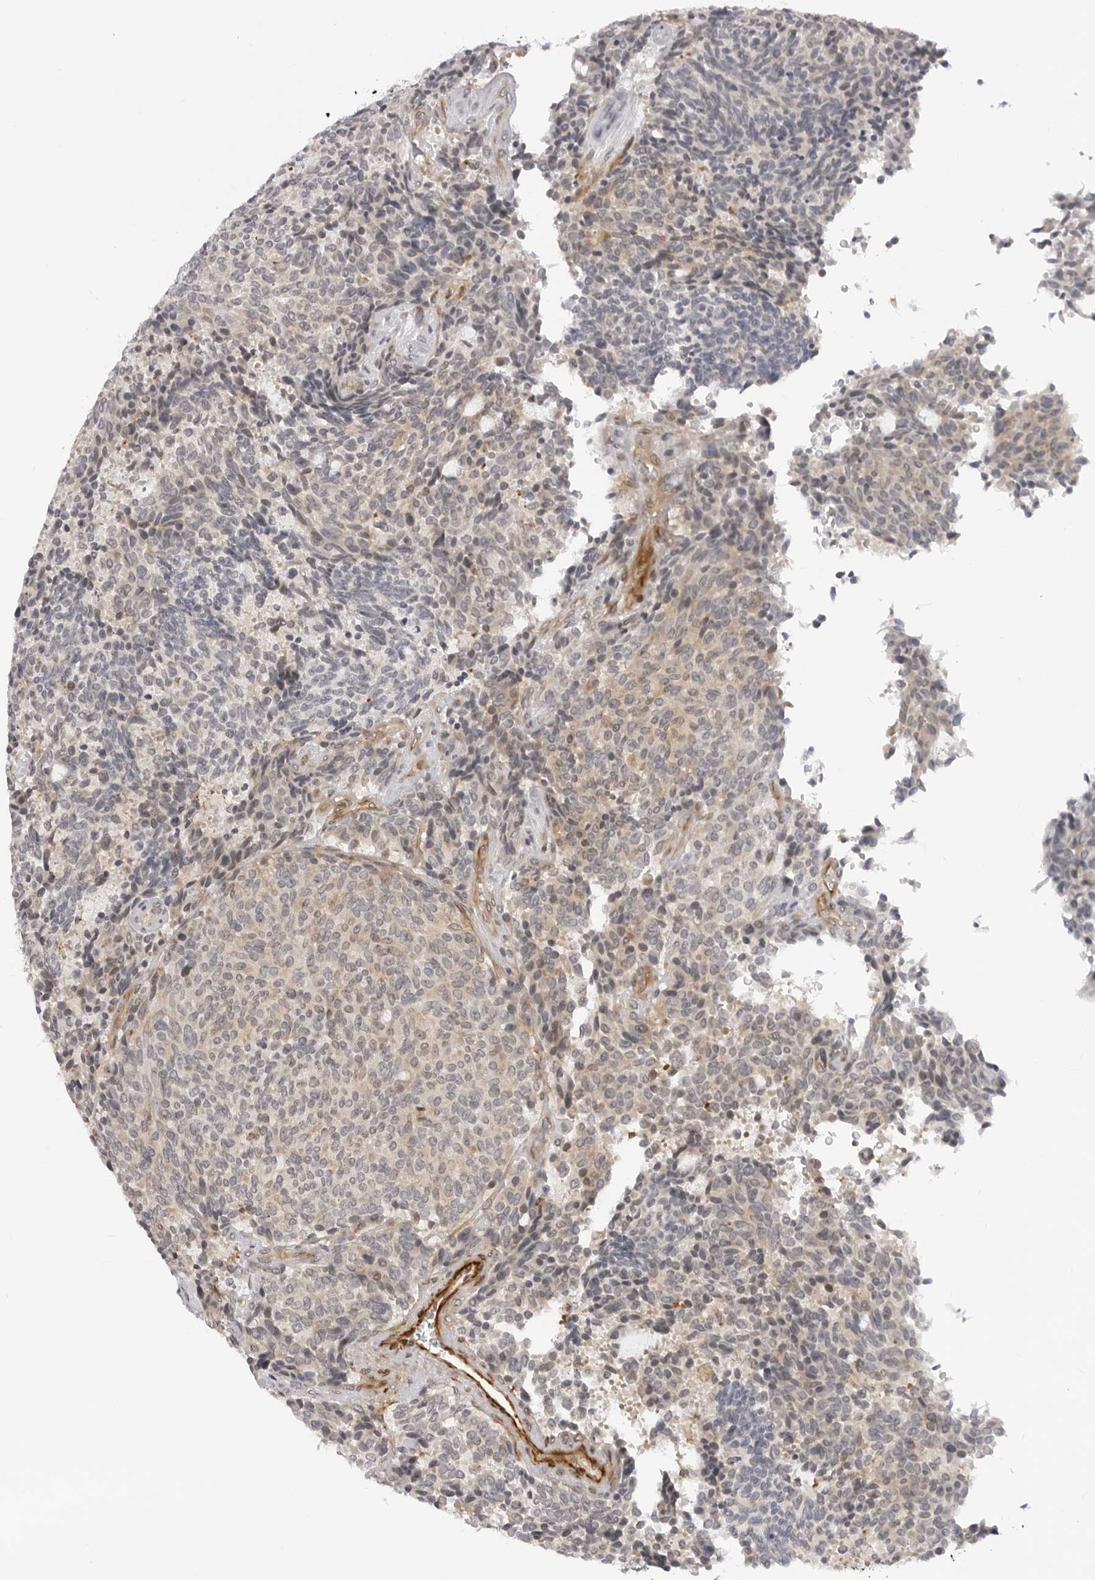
{"staining": {"intensity": "weak", "quantity": "25%-75%", "location": "cytoplasmic/membranous"}, "tissue": "carcinoid", "cell_type": "Tumor cells", "image_type": "cancer", "snomed": [{"axis": "morphology", "description": "Carcinoid, malignant, NOS"}, {"axis": "topography", "description": "Pancreas"}], "caption": "Brown immunohistochemical staining in carcinoid displays weak cytoplasmic/membranous positivity in approximately 25%-75% of tumor cells.", "gene": "SRGAP2", "patient": {"sex": "female", "age": 54}}